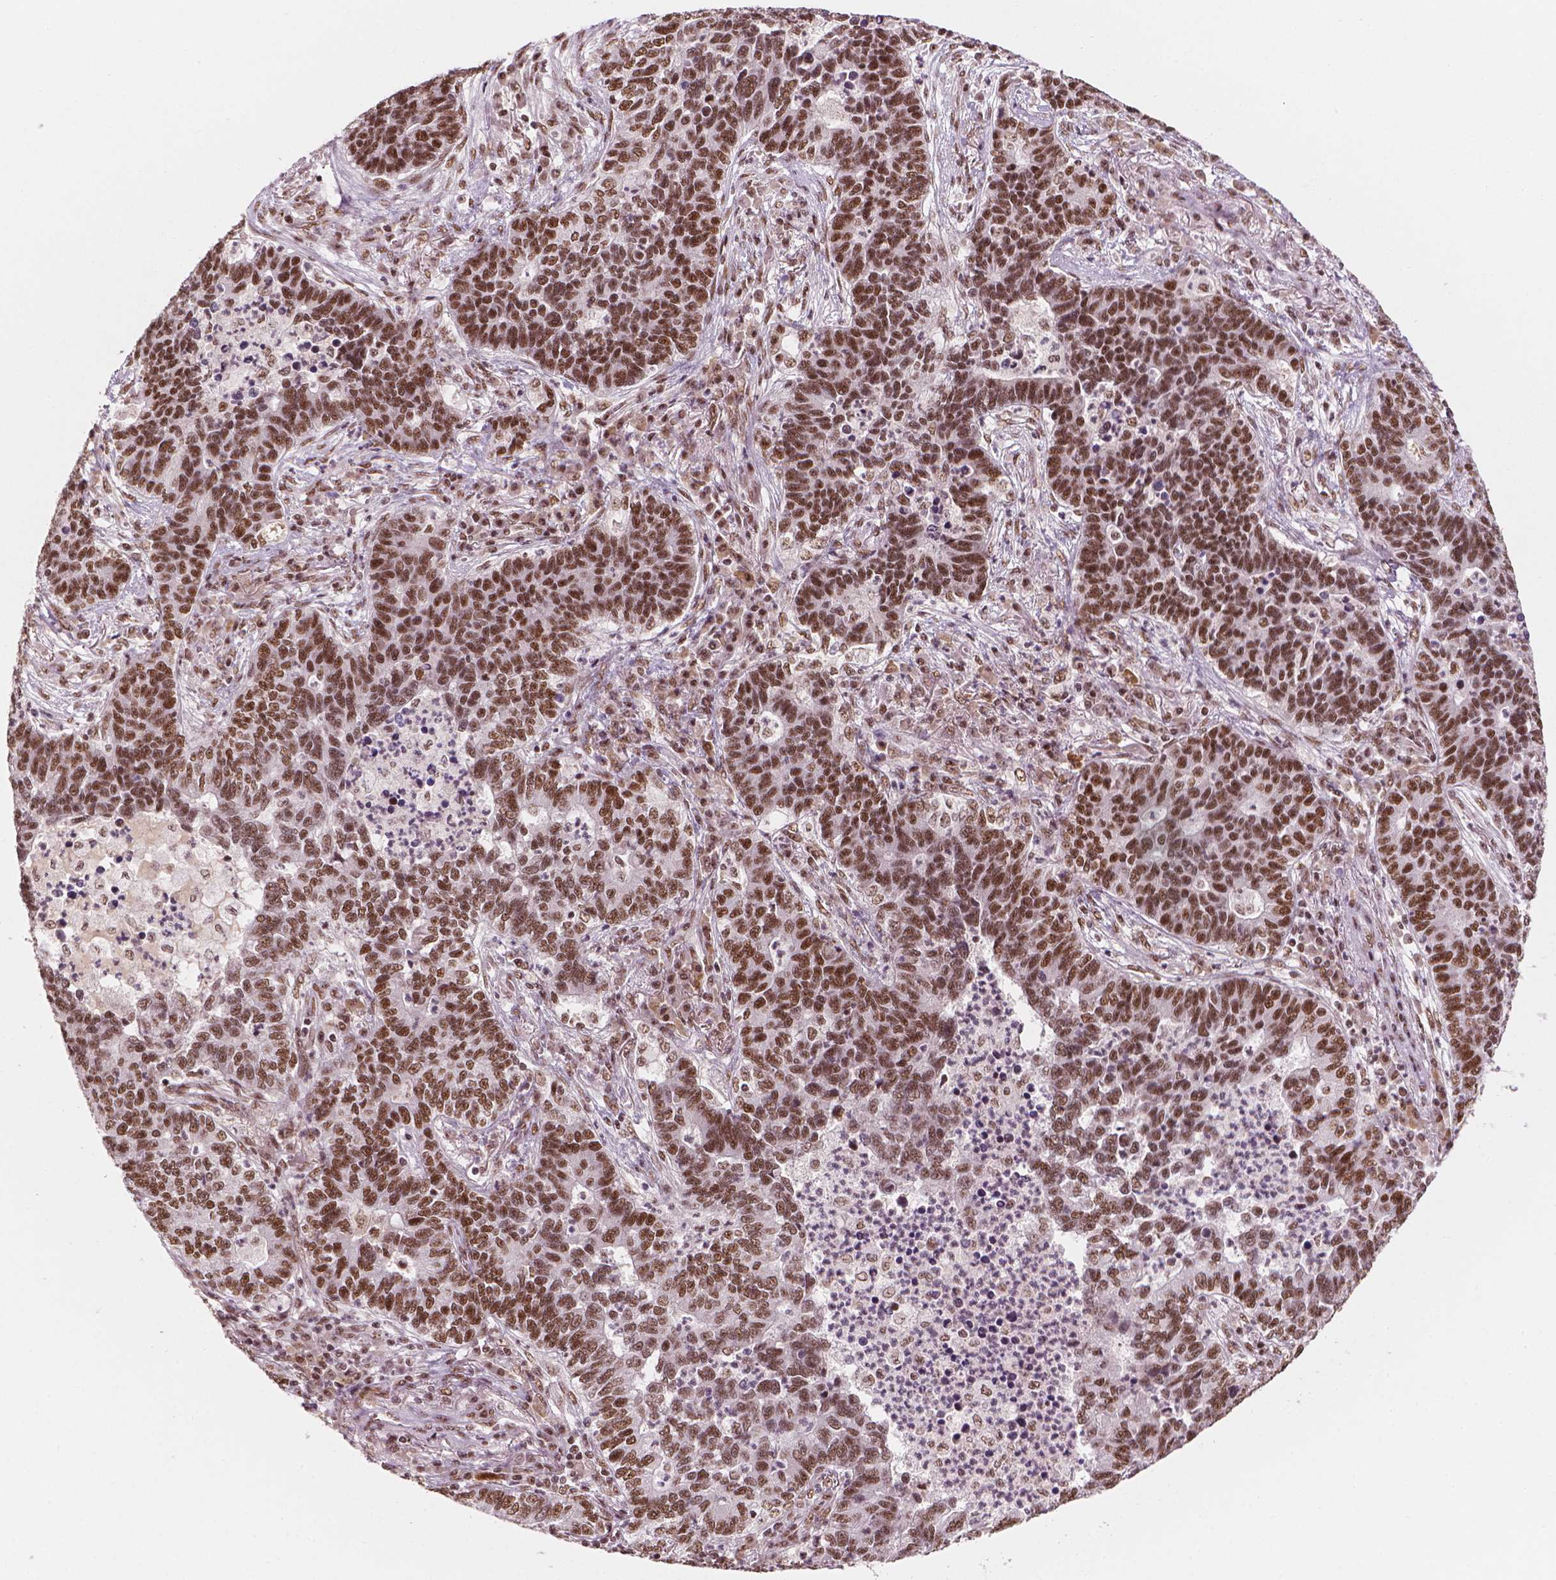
{"staining": {"intensity": "strong", "quantity": ">75%", "location": "nuclear"}, "tissue": "lung cancer", "cell_type": "Tumor cells", "image_type": "cancer", "snomed": [{"axis": "morphology", "description": "Adenocarcinoma, NOS"}, {"axis": "topography", "description": "Lung"}], "caption": "Immunohistochemistry (IHC) histopathology image of lung adenocarcinoma stained for a protein (brown), which shows high levels of strong nuclear positivity in approximately >75% of tumor cells.", "gene": "ELF2", "patient": {"sex": "female", "age": 57}}